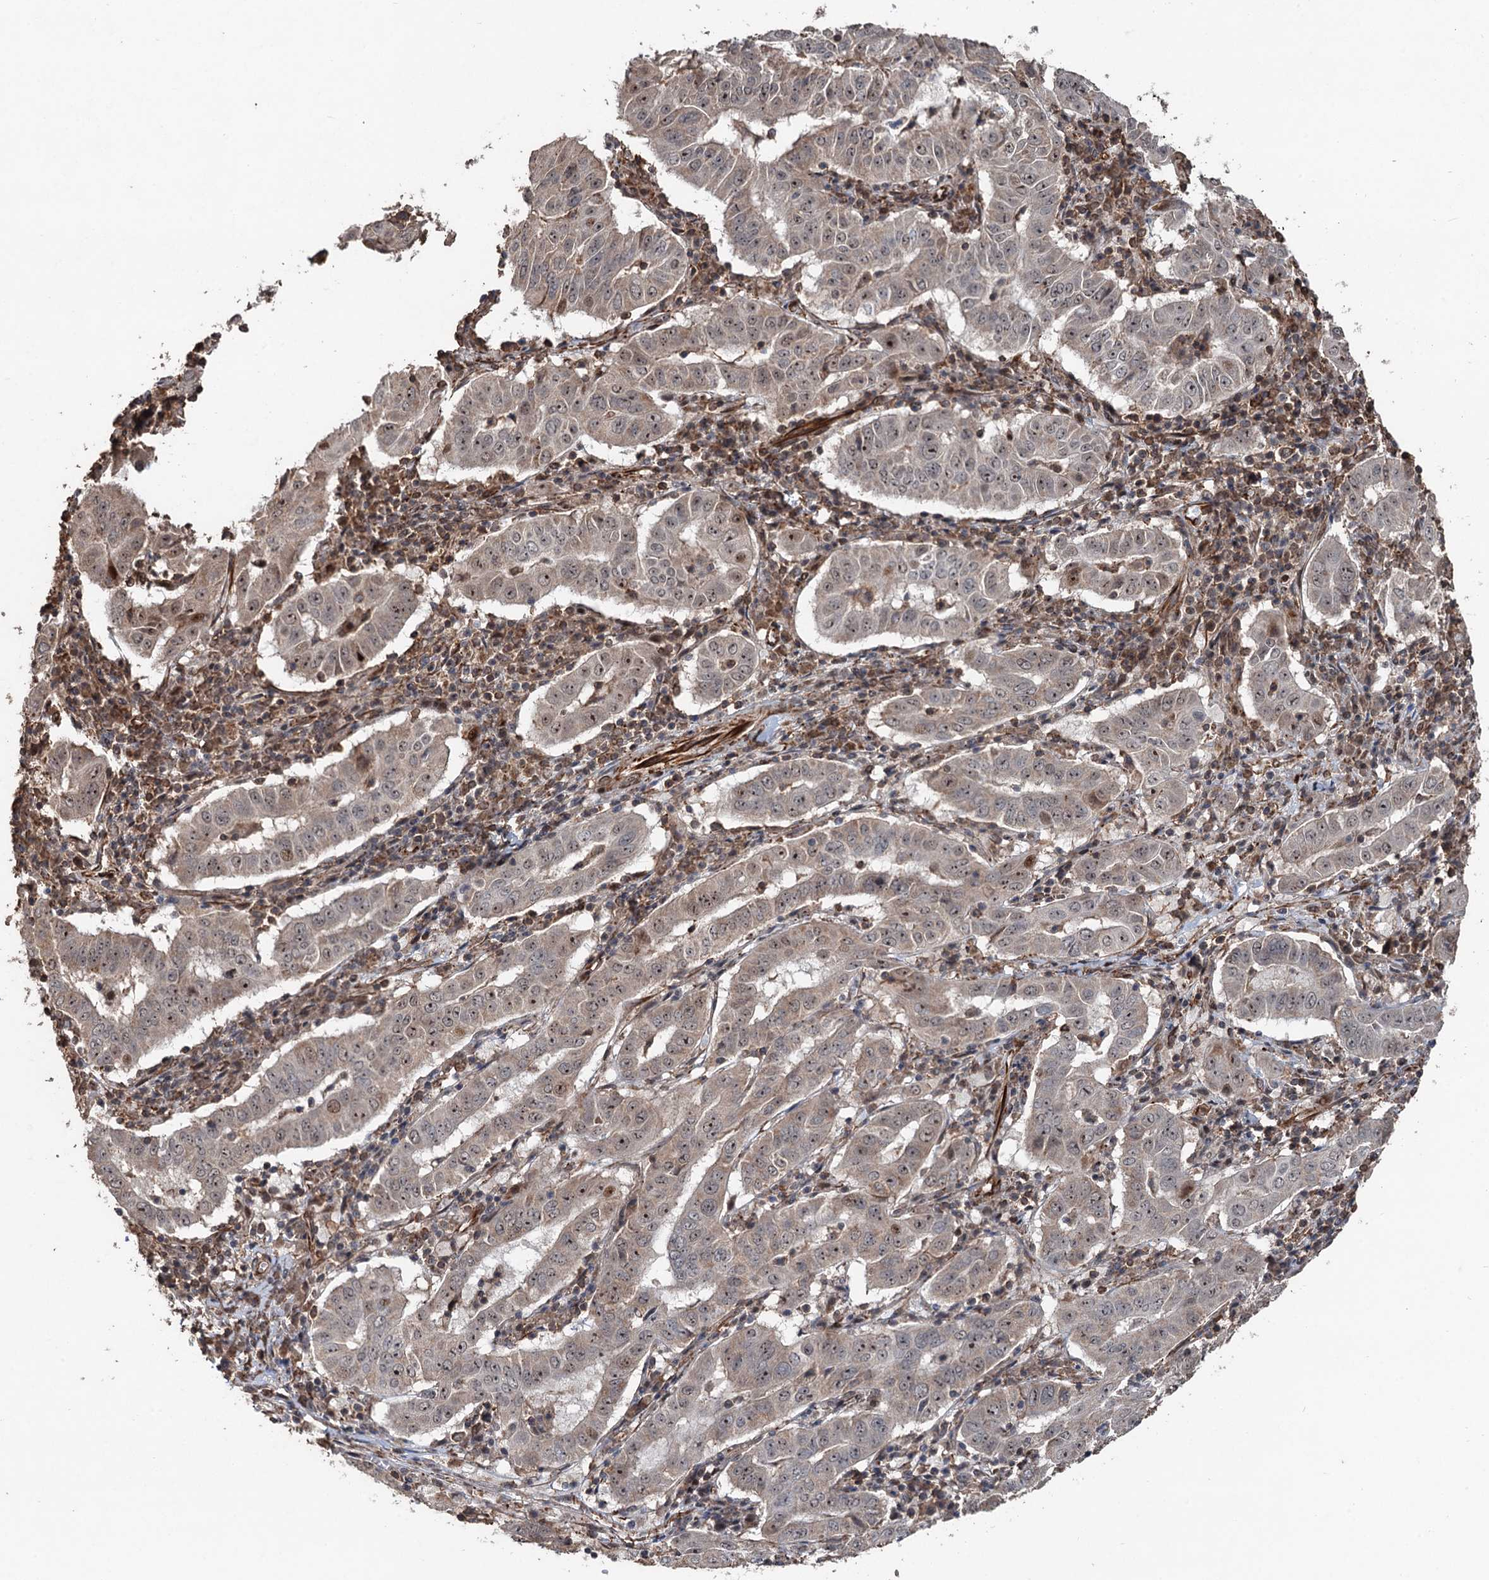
{"staining": {"intensity": "weak", "quantity": ">75%", "location": "cytoplasmic/membranous,nuclear"}, "tissue": "pancreatic cancer", "cell_type": "Tumor cells", "image_type": "cancer", "snomed": [{"axis": "morphology", "description": "Adenocarcinoma, NOS"}, {"axis": "topography", "description": "Pancreas"}], "caption": "Tumor cells show low levels of weak cytoplasmic/membranous and nuclear expression in approximately >75% of cells in adenocarcinoma (pancreatic).", "gene": "TMA16", "patient": {"sex": "male", "age": 63}}